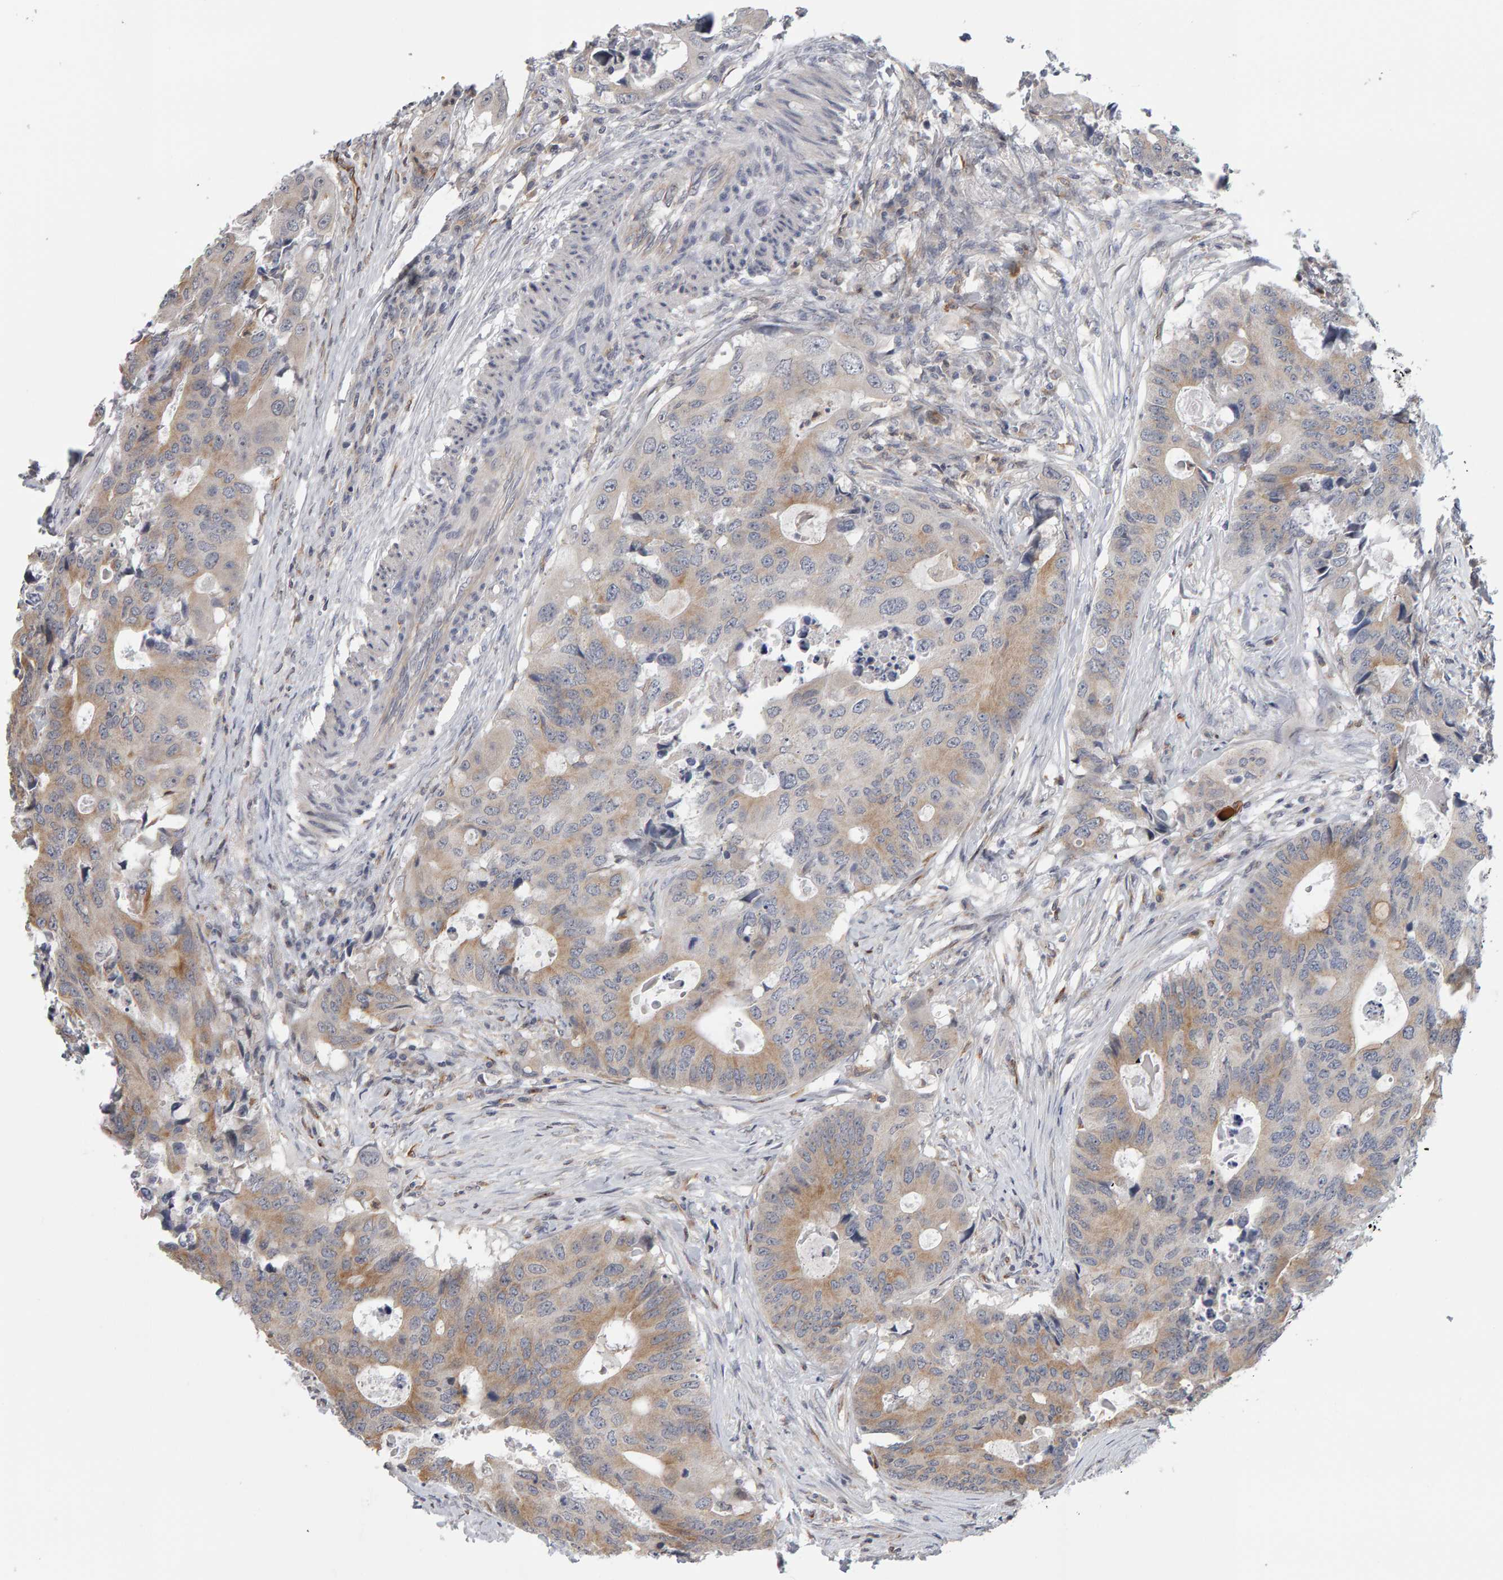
{"staining": {"intensity": "weak", "quantity": "25%-75%", "location": "cytoplasmic/membranous"}, "tissue": "colorectal cancer", "cell_type": "Tumor cells", "image_type": "cancer", "snomed": [{"axis": "morphology", "description": "Adenocarcinoma, NOS"}, {"axis": "topography", "description": "Colon"}], "caption": "A brown stain shows weak cytoplasmic/membranous staining of a protein in adenocarcinoma (colorectal) tumor cells.", "gene": "MSRA", "patient": {"sex": "male", "age": 71}}